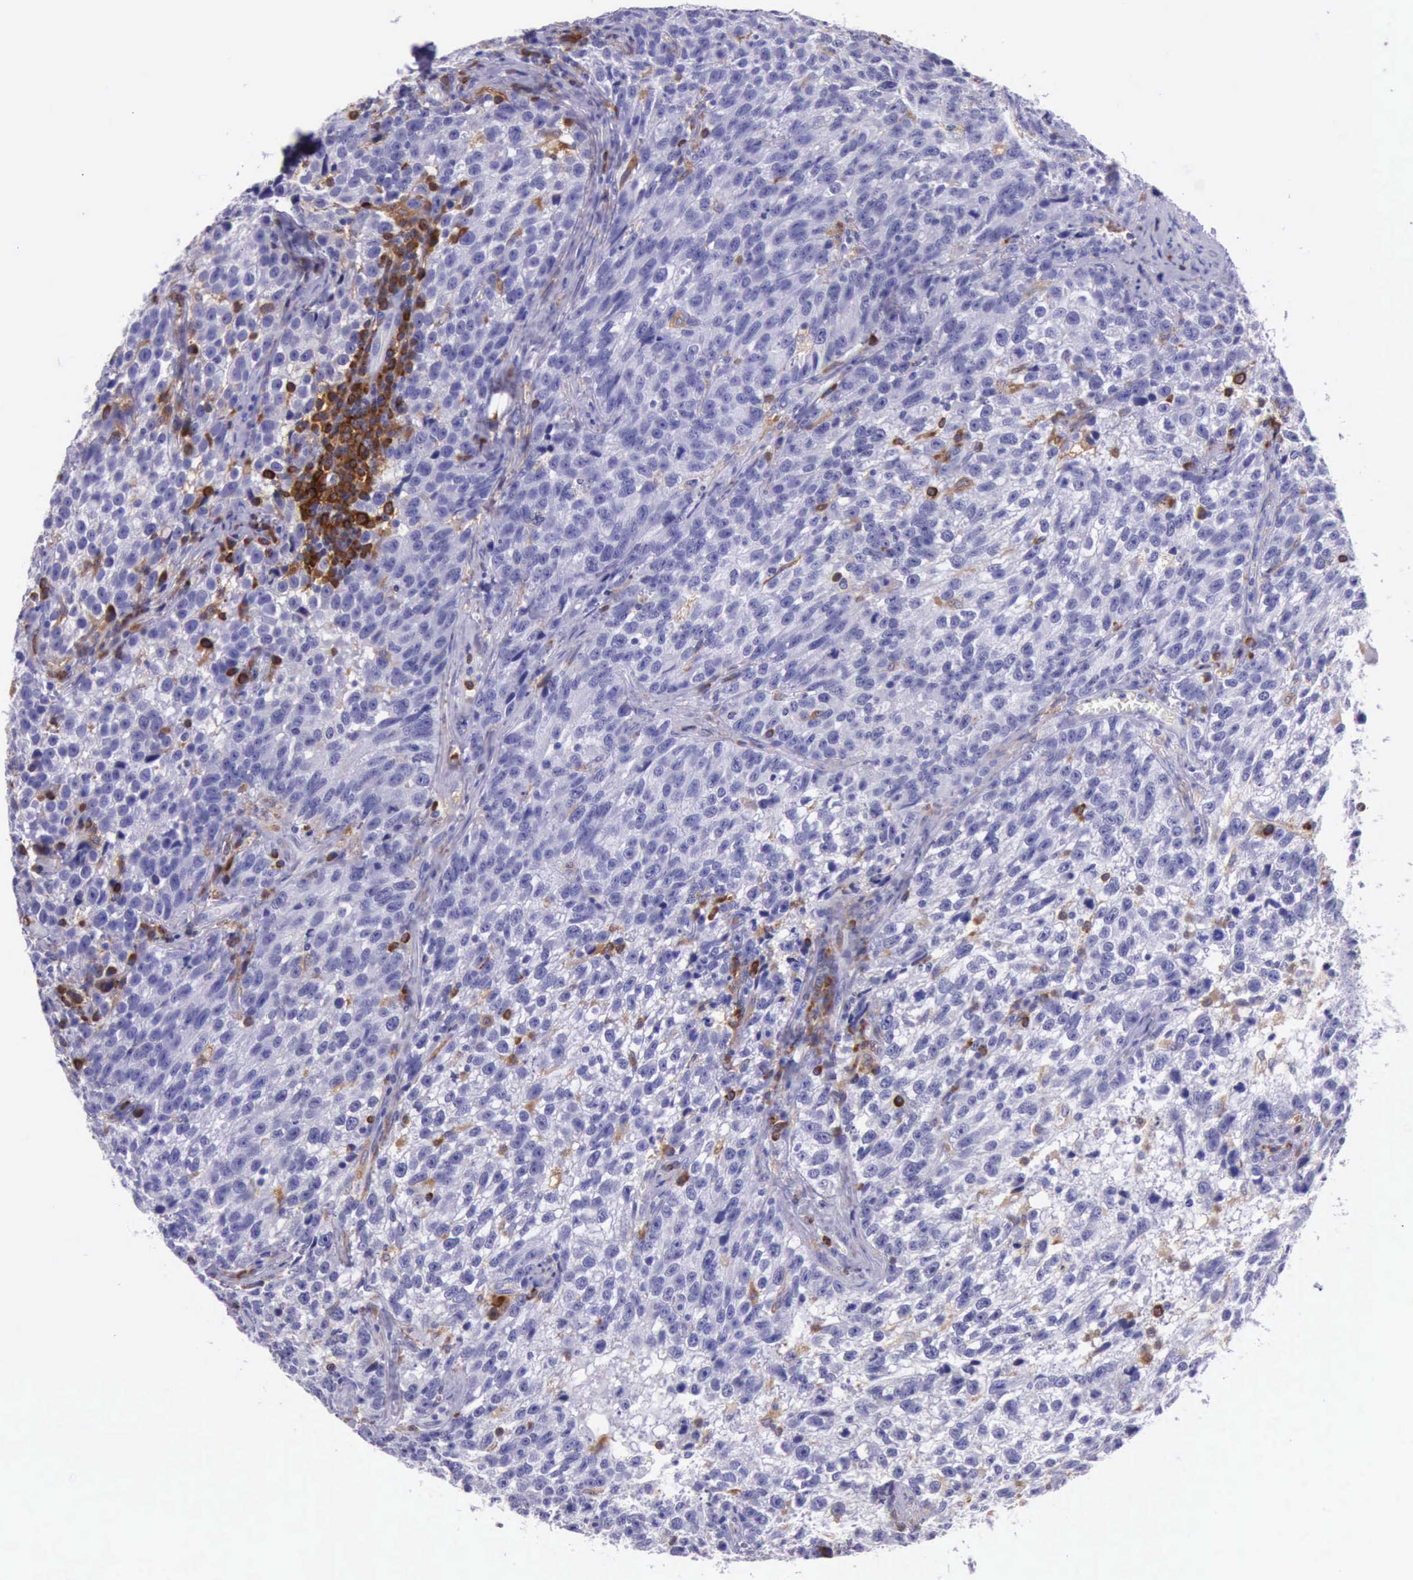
{"staining": {"intensity": "negative", "quantity": "none", "location": "none"}, "tissue": "testis cancer", "cell_type": "Tumor cells", "image_type": "cancer", "snomed": [{"axis": "morphology", "description": "Seminoma, NOS"}, {"axis": "topography", "description": "Testis"}], "caption": "IHC micrograph of testis cancer (seminoma) stained for a protein (brown), which exhibits no staining in tumor cells. (Stains: DAB immunohistochemistry with hematoxylin counter stain, Microscopy: brightfield microscopy at high magnification).", "gene": "BTK", "patient": {"sex": "male", "age": 38}}